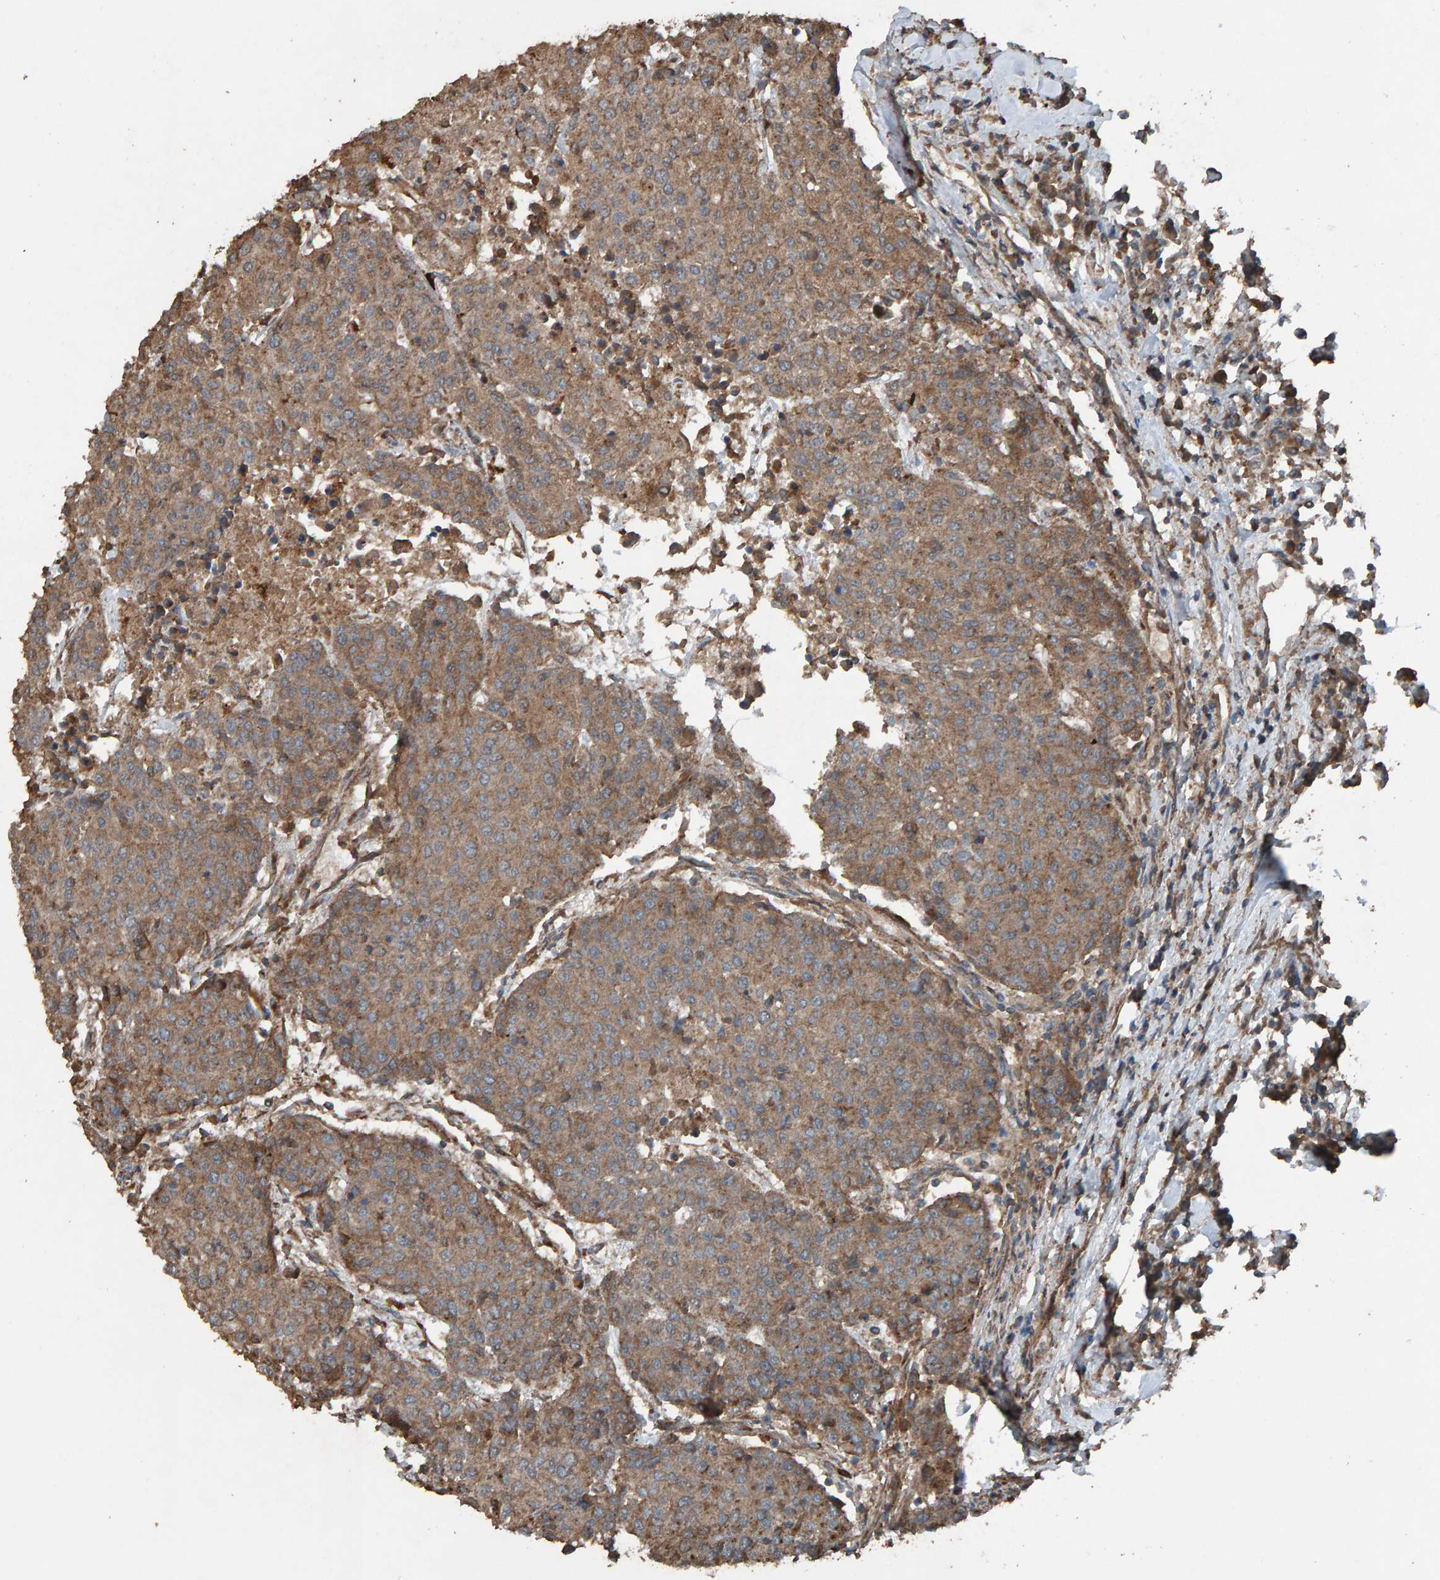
{"staining": {"intensity": "moderate", "quantity": ">75%", "location": "cytoplasmic/membranous"}, "tissue": "urothelial cancer", "cell_type": "Tumor cells", "image_type": "cancer", "snomed": [{"axis": "morphology", "description": "Urothelial carcinoma, High grade"}, {"axis": "topography", "description": "Urinary bladder"}], "caption": "An immunohistochemistry histopathology image of neoplastic tissue is shown. Protein staining in brown highlights moderate cytoplasmic/membranous positivity in urothelial cancer within tumor cells.", "gene": "DUS1L", "patient": {"sex": "female", "age": 85}}